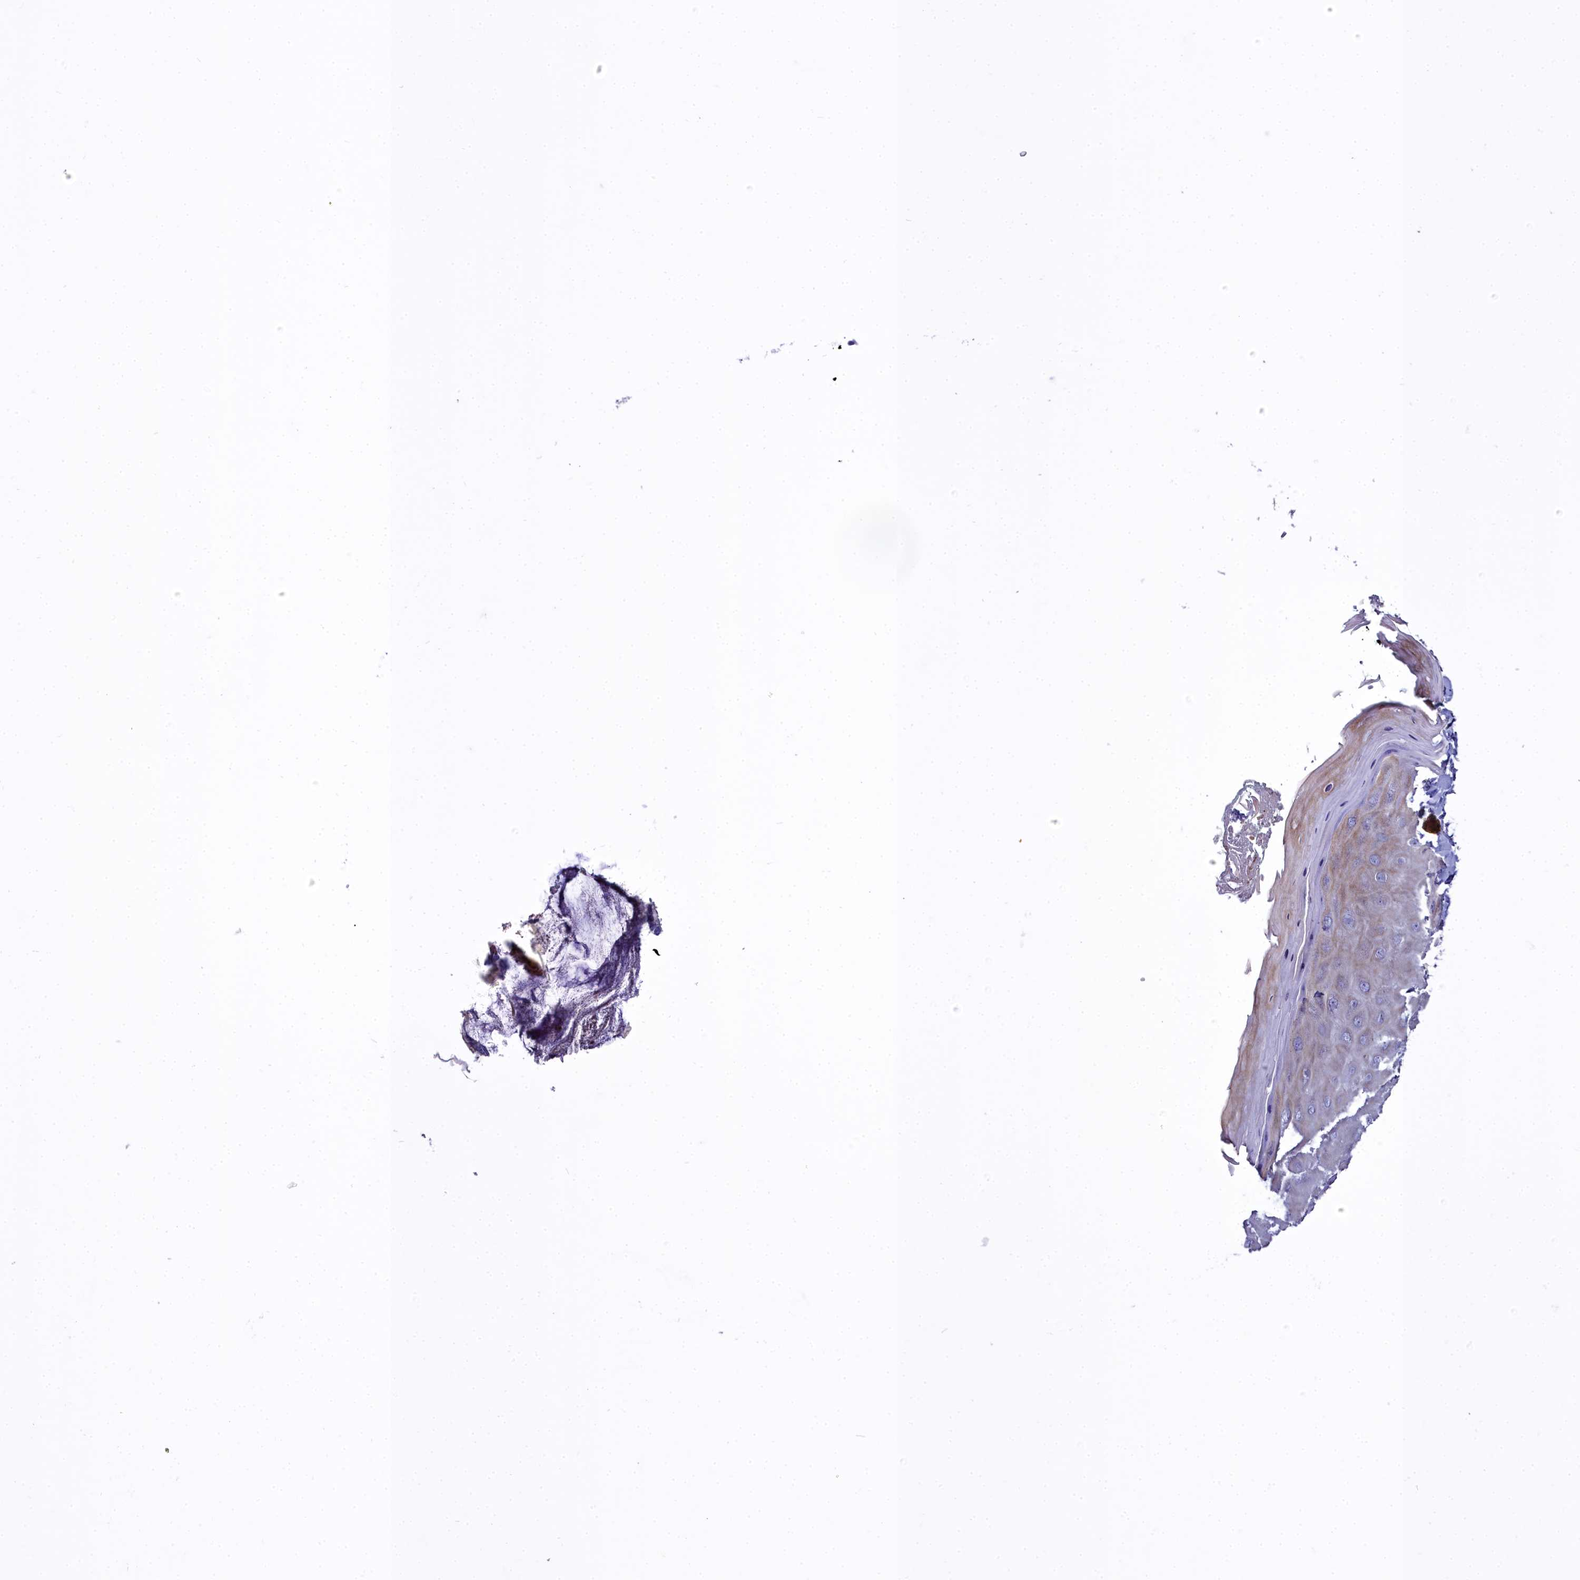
{"staining": {"intensity": "moderate", "quantity": "<25%", "location": "cytoplasmic/membranous"}, "tissue": "skin", "cell_type": "Epidermal cells", "image_type": "normal", "snomed": [{"axis": "morphology", "description": "Normal tissue, NOS"}, {"axis": "topography", "description": "Anal"}], "caption": "A micrograph of human skin stained for a protein reveals moderate cytoplasmic/membranous brown staining in epidermal cells.", "gene": "FADS3", "patient": {"sex": "male", "age": 78}}